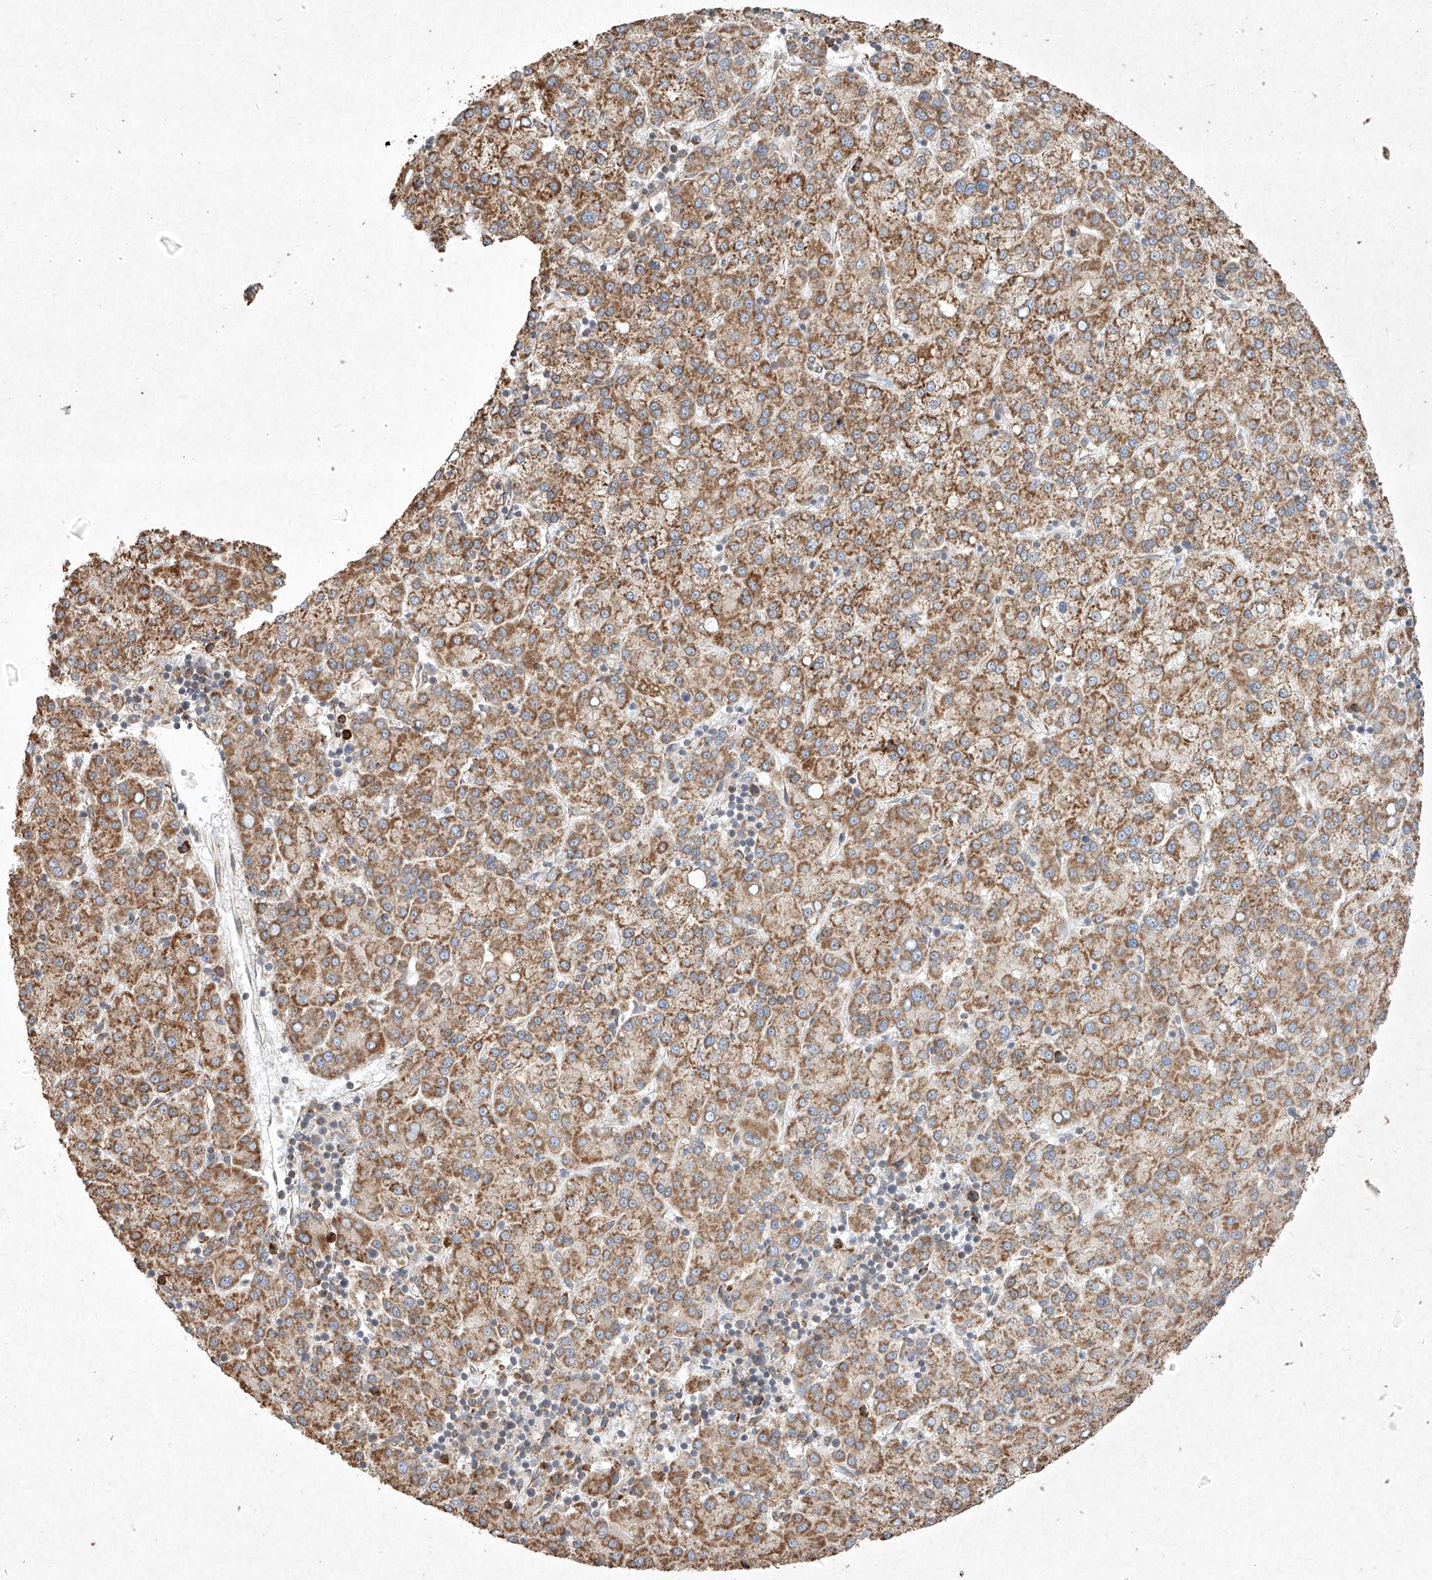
{"staining": {"intensity": "moderate", "quantity": ">75%", "location": "cytoplasmic/membranous"}, "tissue": "liver cancer", "cell_type": "Tumor cells", "image_type": "cancer", "snomed": [{"axis": "morphology", "description": "Carcinoma, Hepatocellular, NOS"}, {"axis": "topography", "description": "Liver"}], "caption": "Moderate cytoplasmic/membranous positivity for a protein is seen in approximately >75% of tumor cells of hepatocellular carcinoma (liver) using immunohistochemistry.", "gene": "SEMA3B", "patient": {"sex": "female", "age": 58}}